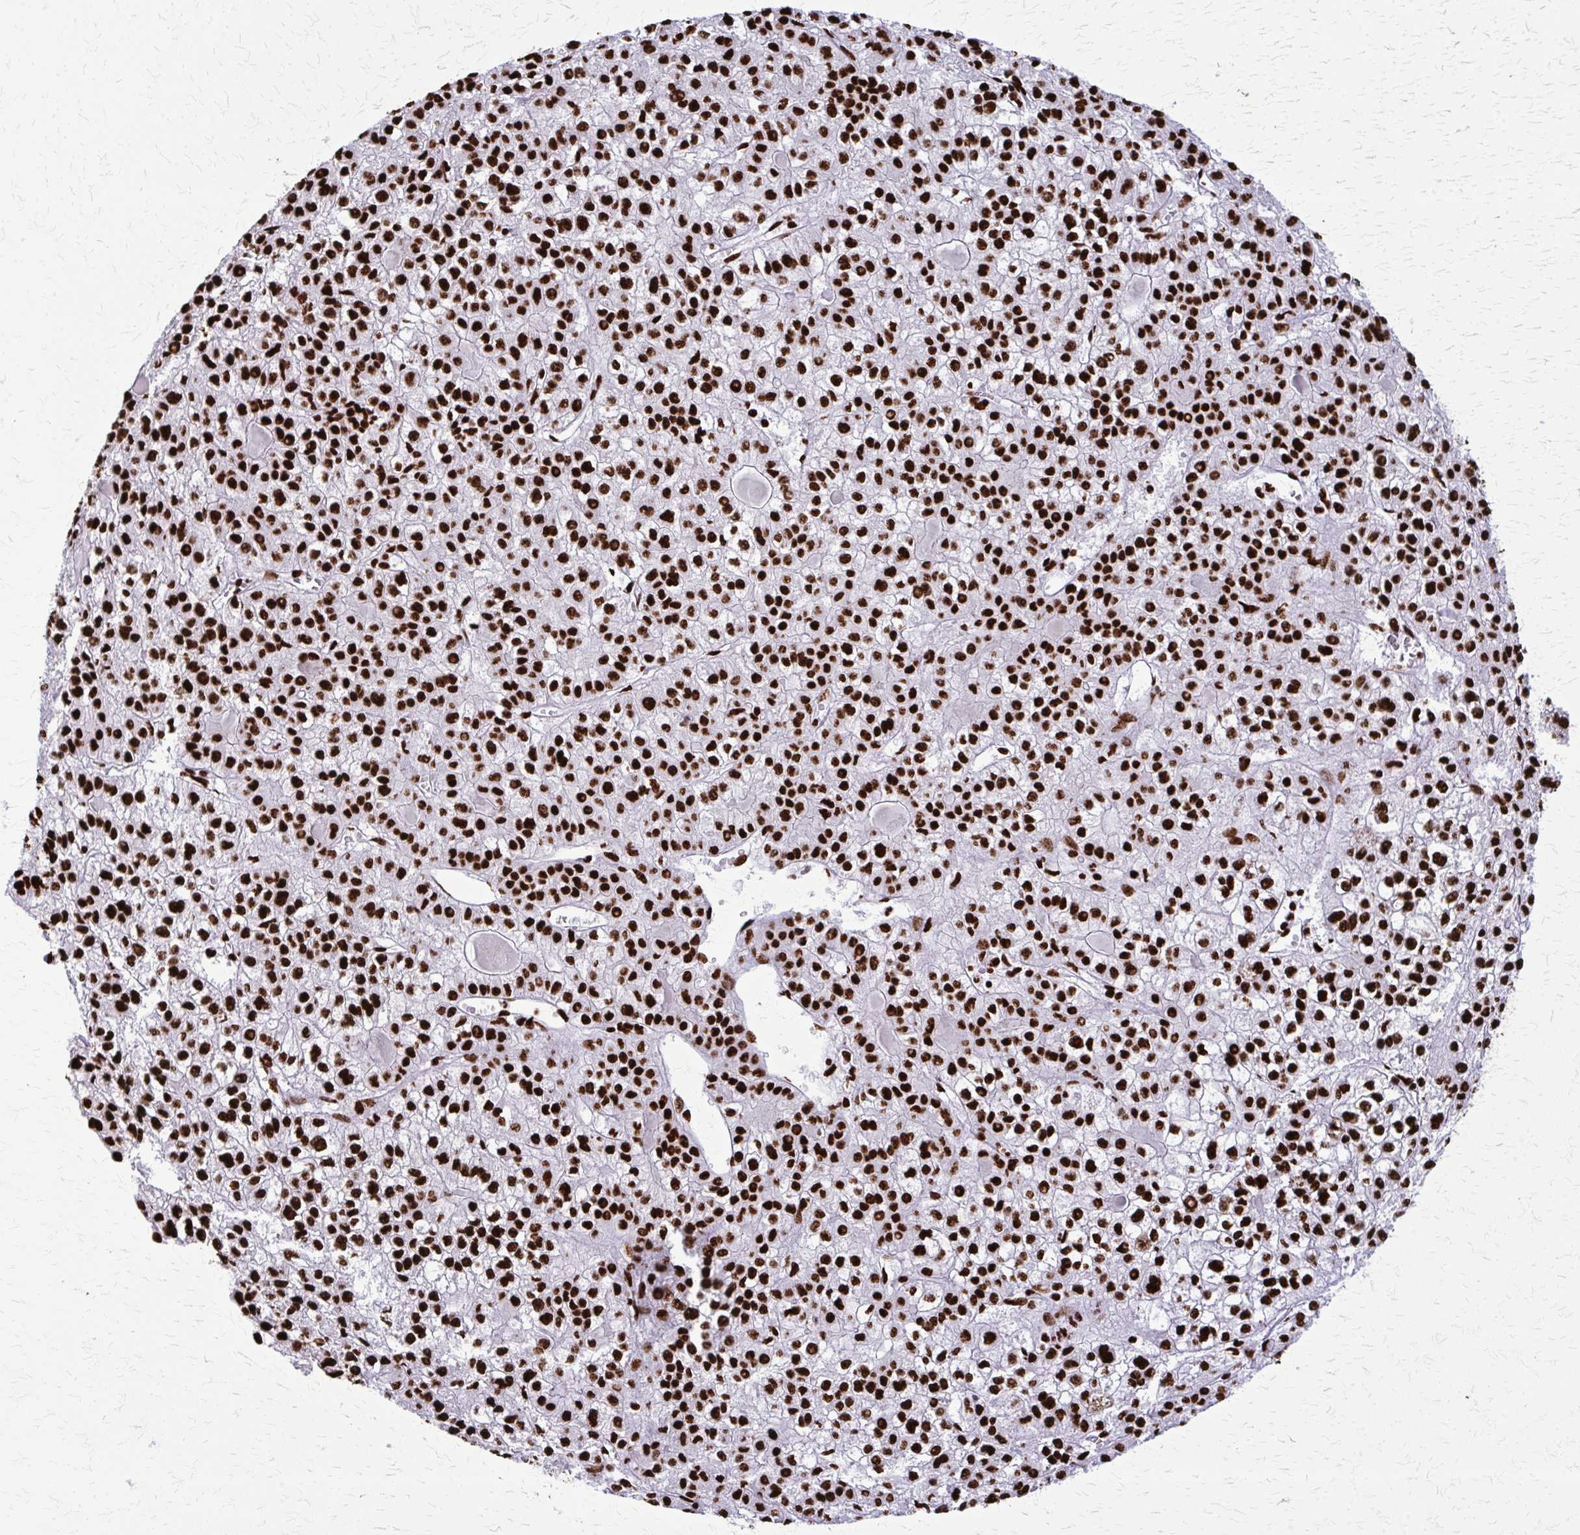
{"staining": {"intensity": "strong", "quantity": ">75%", "location": "nuclear"}, "tissue": "liver cancer", "cell_type": "Tumor cells", "image_type": "cancer", "snomed": [{"axis": "morphology", "description": "Carcinoma, Hepatocellular, NOS"}, {"axis": "topography", "description": "Liver"}], "caption": "Tumor cells show strong nuclear positivity in approximately >75% of cells in liver cancer.", "gene": "SFPQ", "patient": {"sex": "female", "age": 43}}